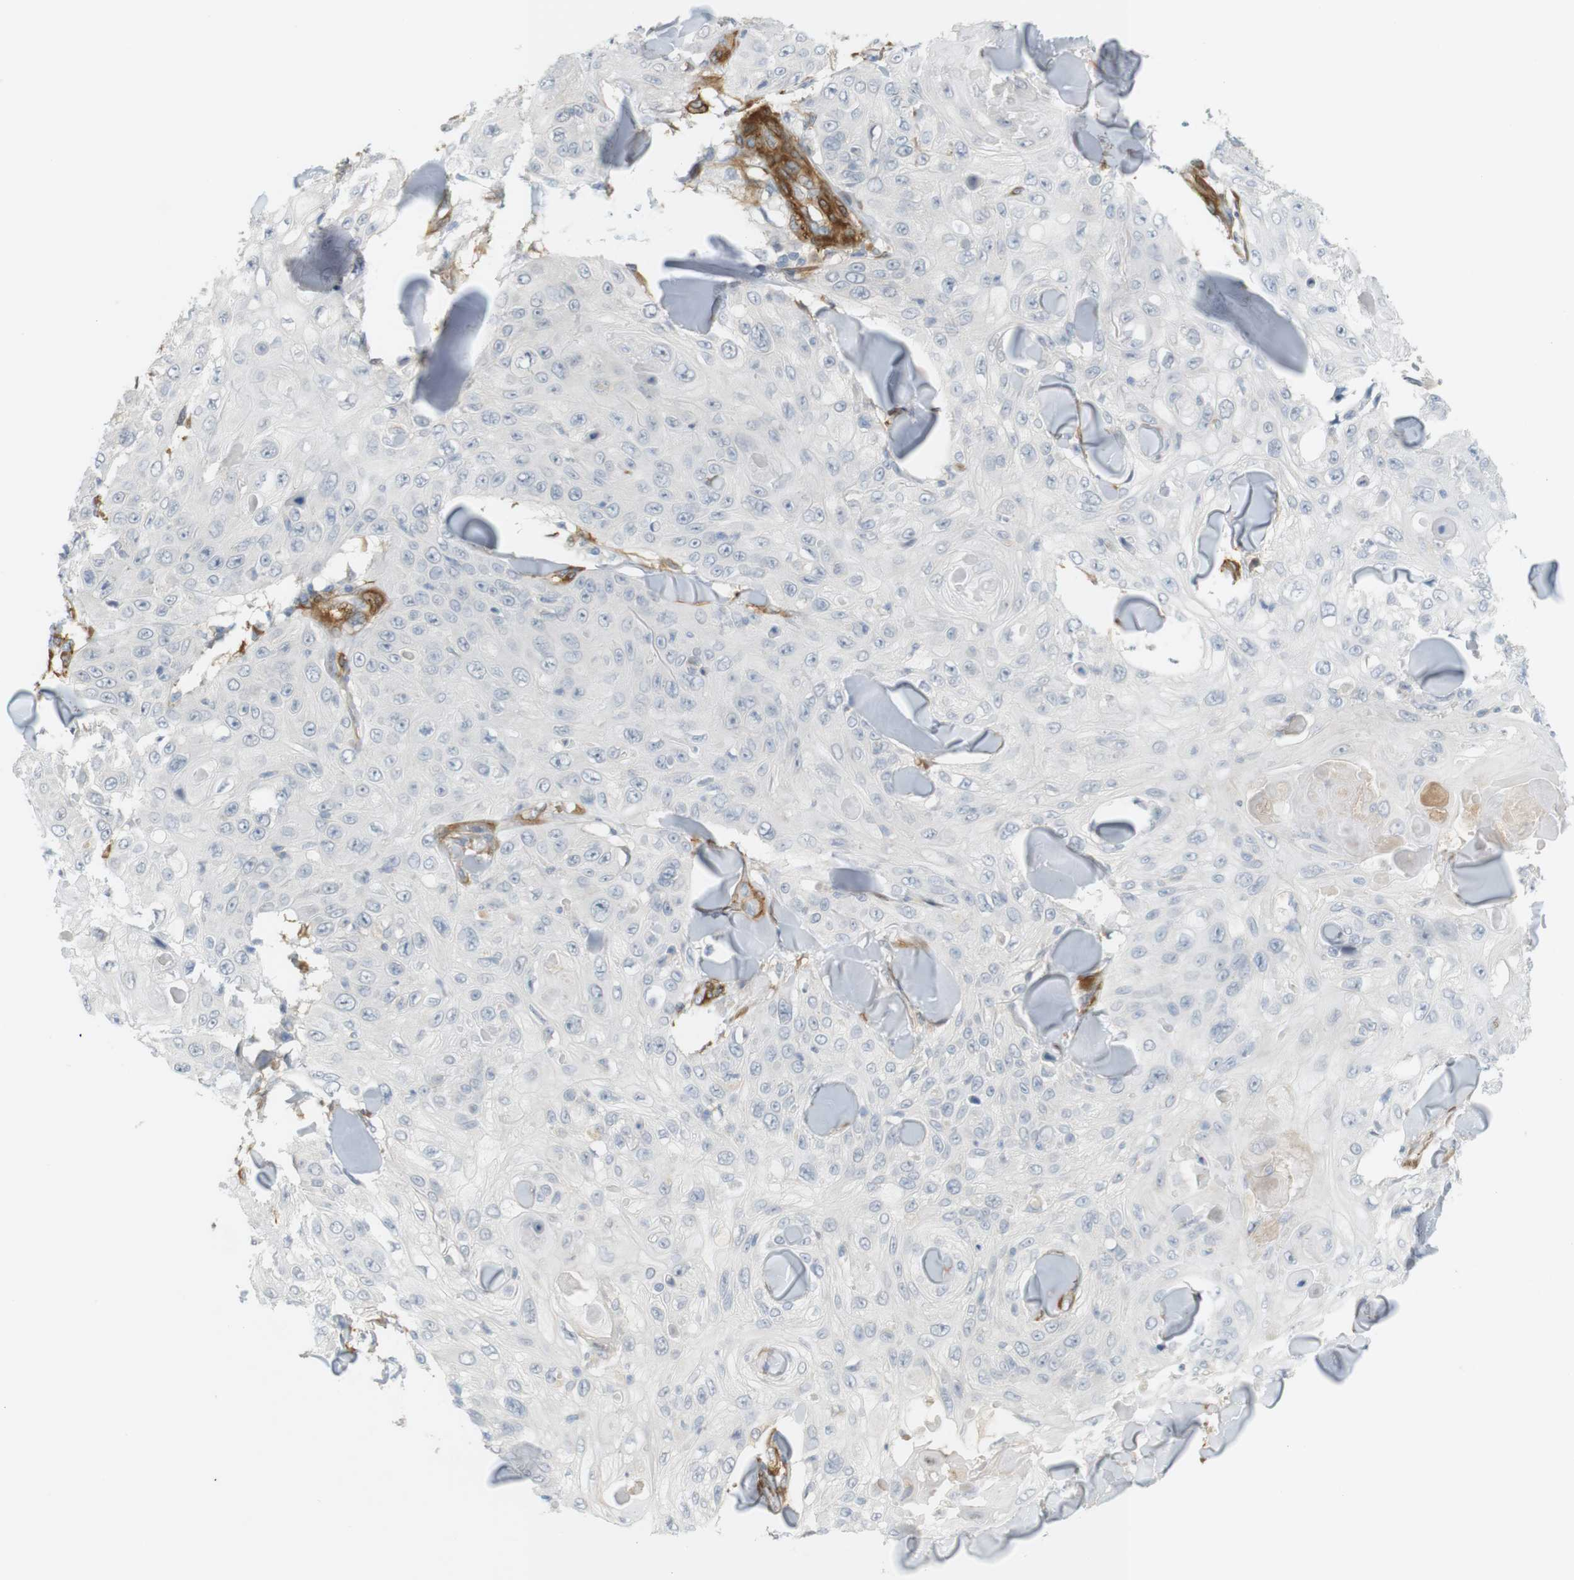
{"staining": {"intensity": "negative", "quantity": "none", "location": "none"}, "tissue": "skin cancer", "cell_type": "Tumor cells", "image_type": "cancer", "snomed": [{"axis": "morphology", "description": "Squamous cell carcinoma, NOS"}, {"axis": "topography", "description": "Skin"}], "caption": "Tumor cells show no significant protein positivity in squamous cell carcinoma (skin).", "gene": "PDE3A", "patient": {"sex": "male", "age": 86}}